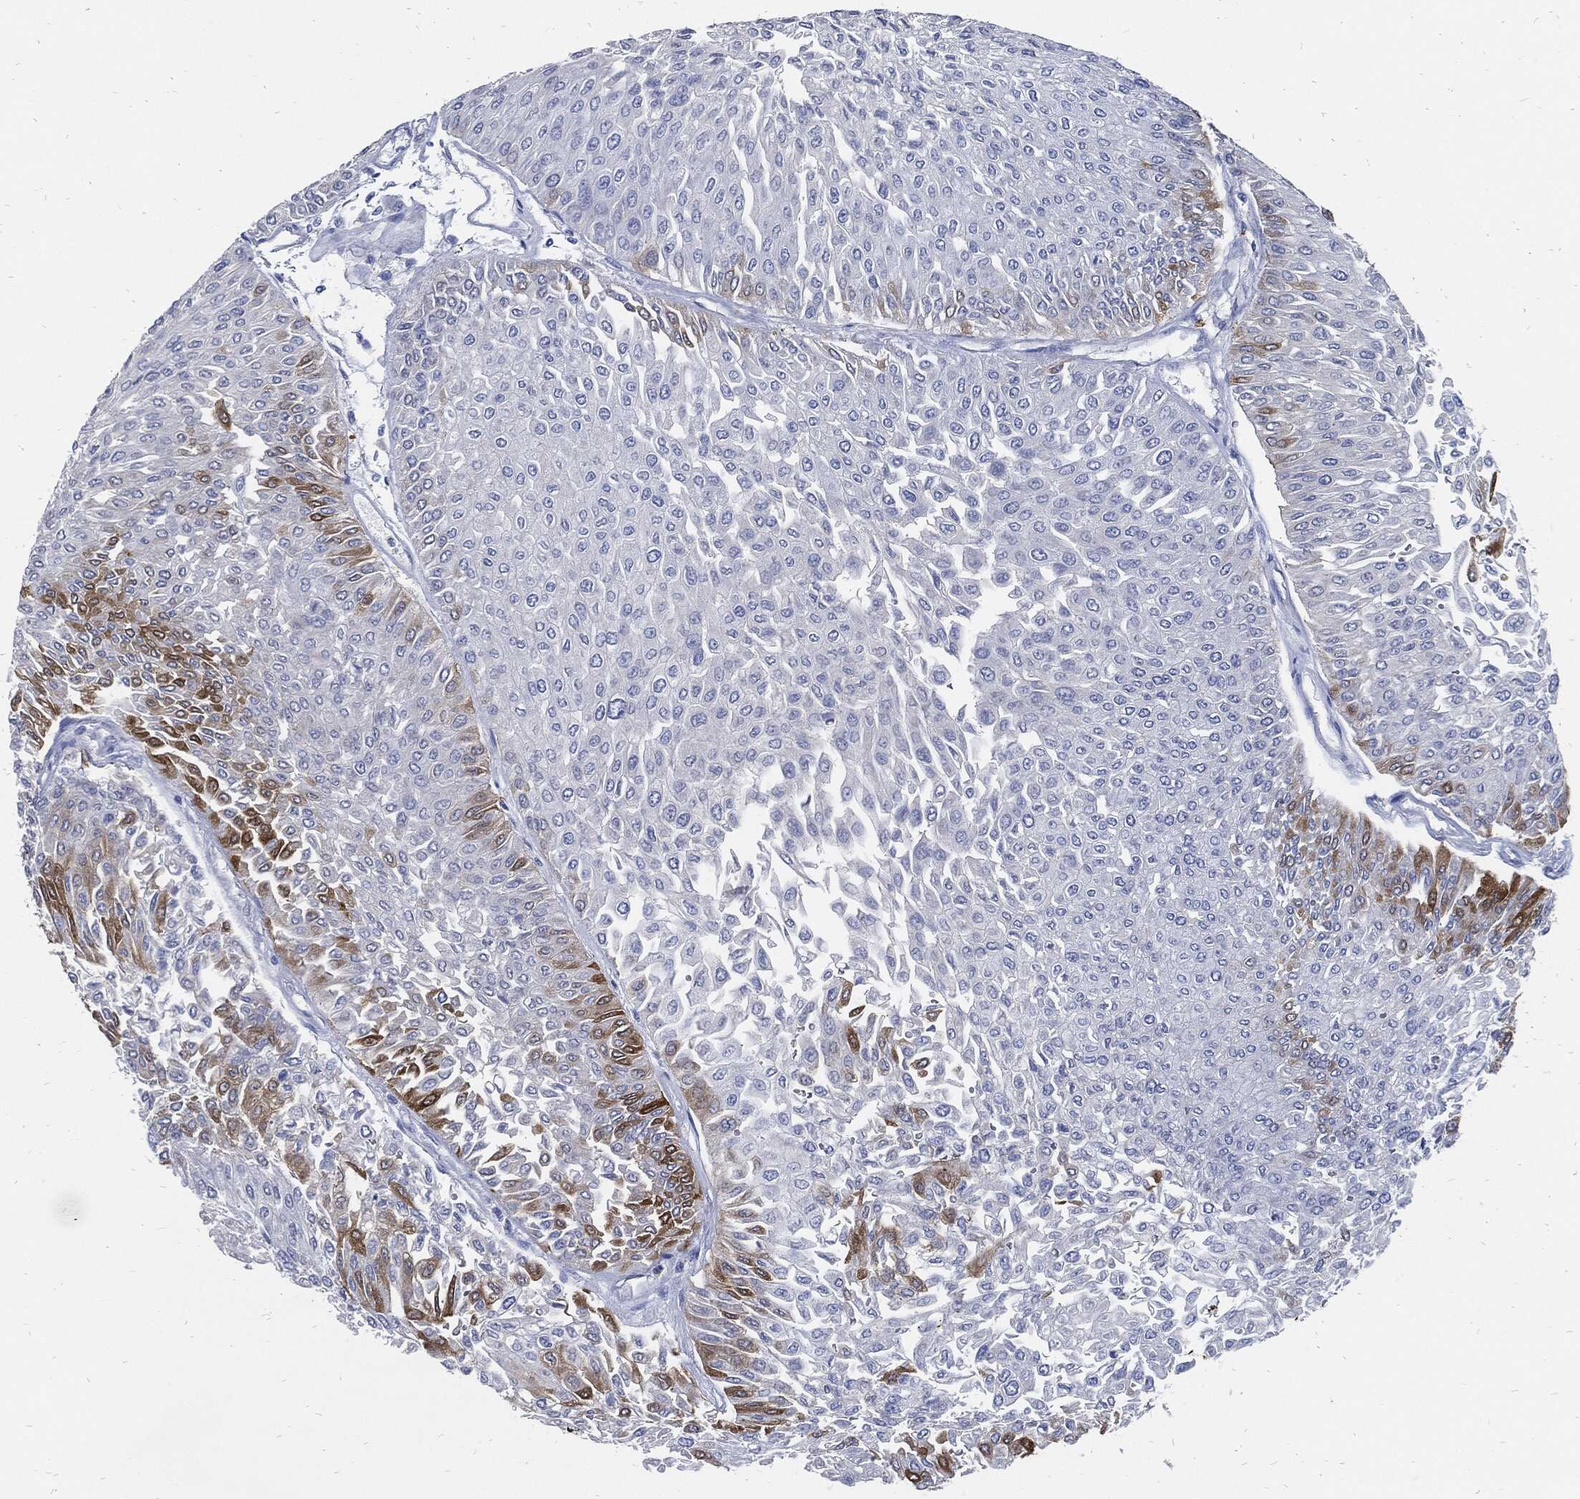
{"staining": {"intensity": "strong", "quantity": "<25%", "location": "cytoplasmic/membranous"}, "tissue": "urothelial cancer", "cell_type": "Tumor cells", "image_type": "cancer", "snomed": [{"axis": "morphology", "description": "Urothelial carcinoma, Low grade"}, {"axis": "topography", "description": "Urinary bladder"}], "caption": "A high-resolution image shows immunohistochemistry (IHC) staining of urothelial cancer, which demonstrates strong cytoplasmic/membranous staining in about <25% of tumor cells.", "gene": "FABP4", "patient": {"sex": "male", "age": 67}}